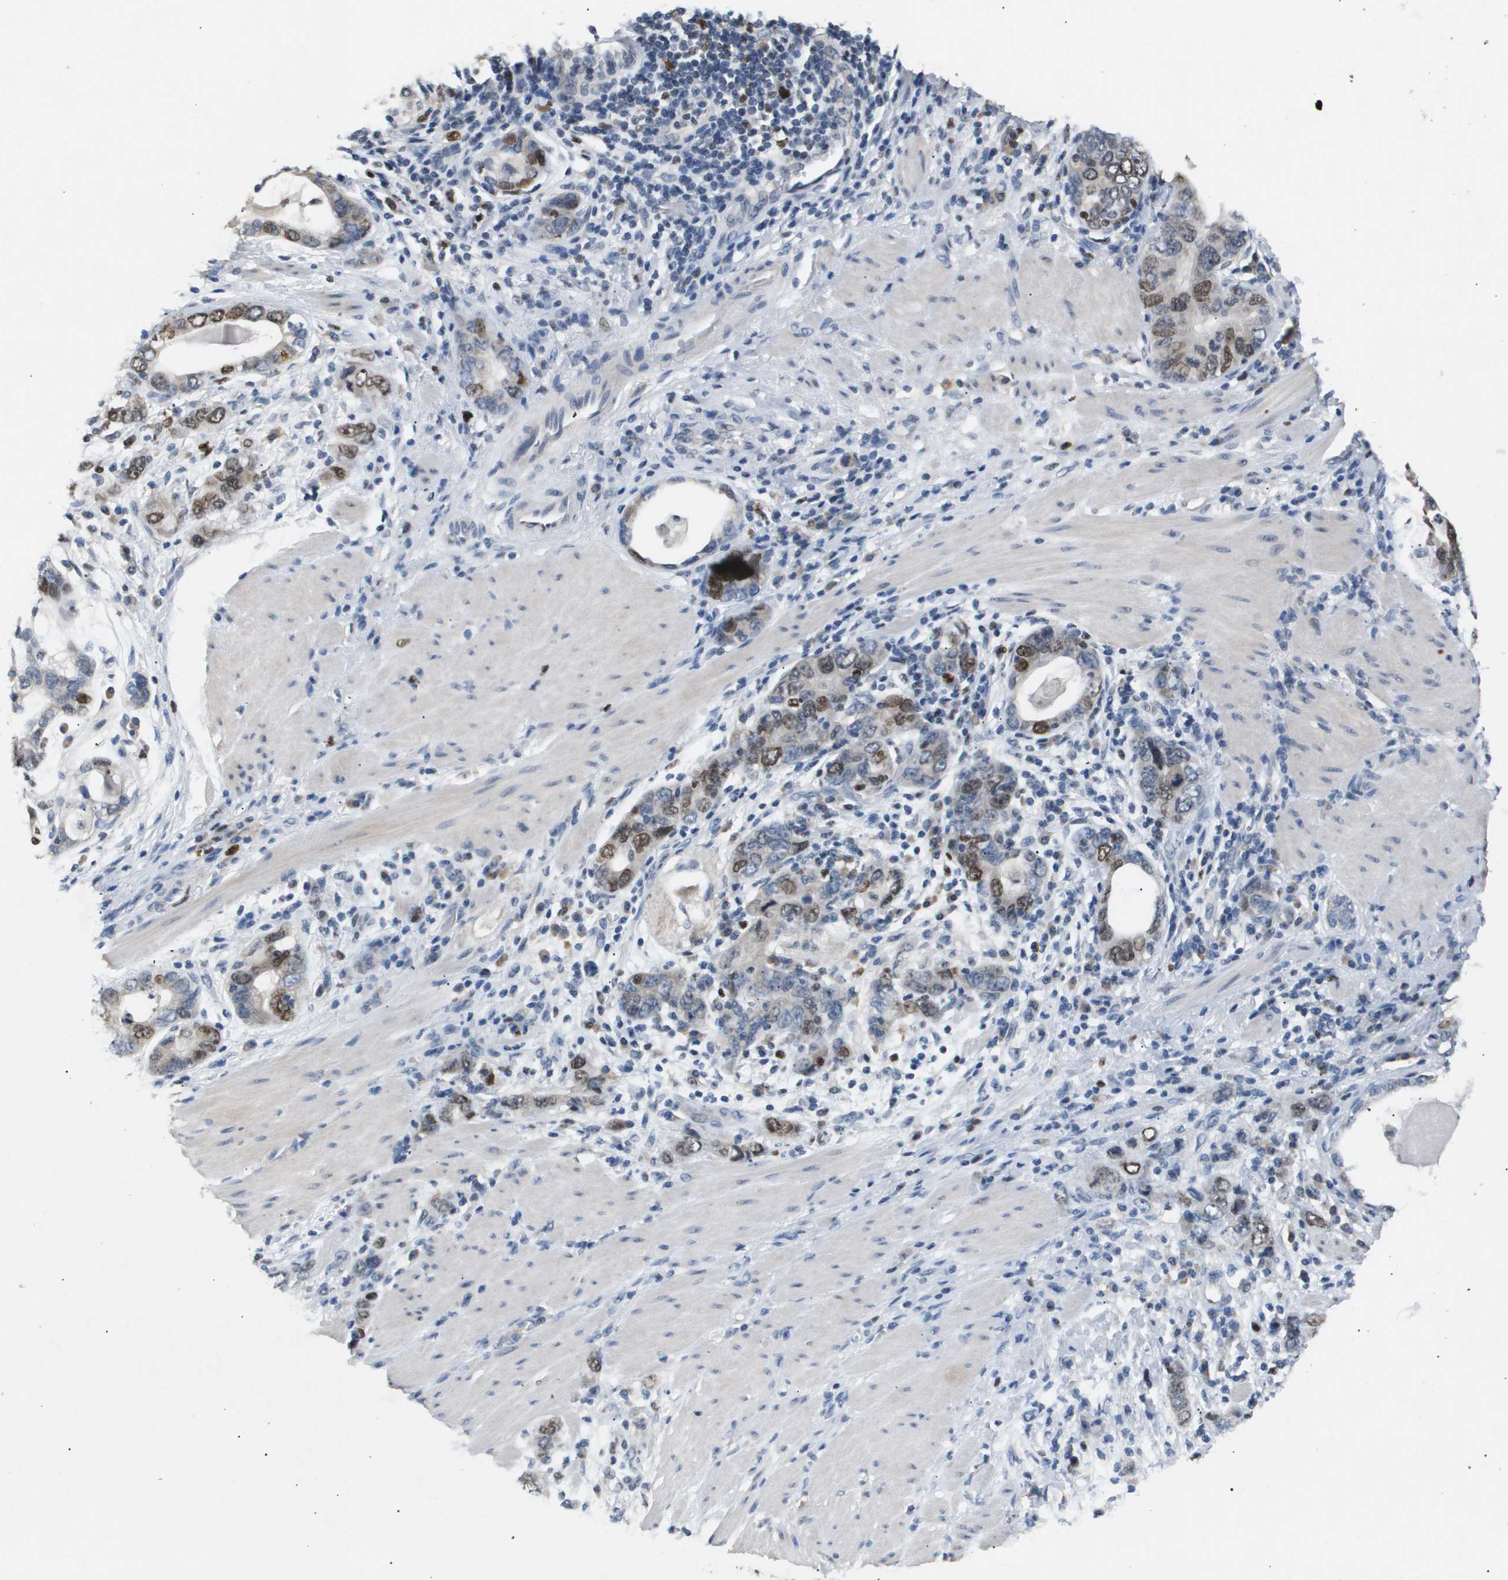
{"staining": {"intensity": "moderate", "quantity": "25%-75%", "location": "nuclear"}, "tissue": "stomach cancer", "cell_type": "Tumor cells", "image_type": "cancer", "snomed": [{"axis": "morphology", "description": "Adenocarcinoma, NOS"}, {"axis": "topography", "description": "Stomach, lower"}], "caption": "Stomach cancer tissue exhibits moderate nuclear staining in approximately 25%-75% of tumor cells, visualized by immunohistochemistry.", "gene": "ANAPC2", "patient": {"sex": "female", "age": 93}}